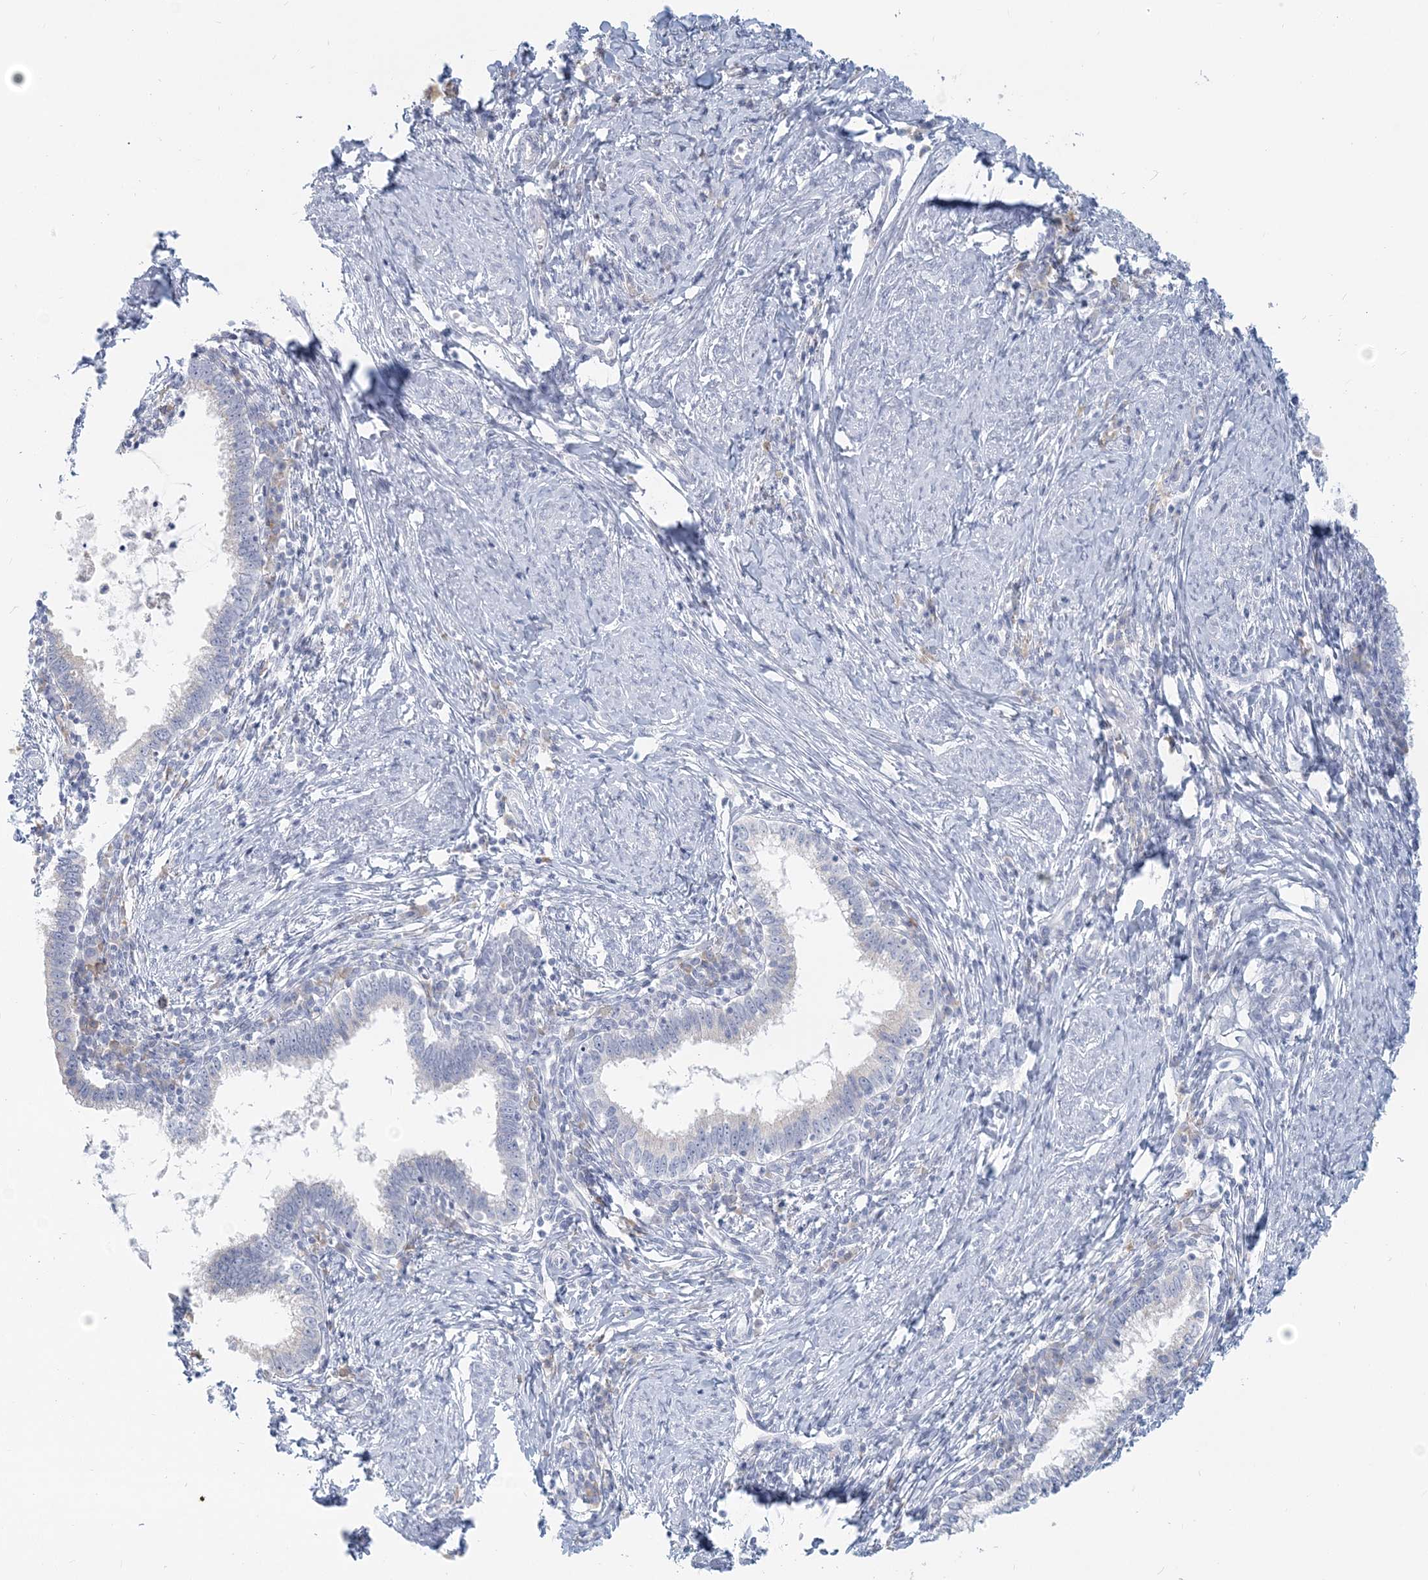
{"staining": {"intensity": "negative", "quantity": "none", "location": "none"}, "tissue": "cervical cancer", "cell_type": "Tumor cells", "image_type": "cancer", "snomed": [{"axis": "morphology", "description": "Adenocarcinoma, NOS"}, {"axis": "topography", "description": "Cervix"}], "caption": "Human cervical cancer stained for a protein using immunohistochemistry demonstrates no positivity in tumor cells.", "gene": "CSN1S1", "patient": {"sex": "female", "age": 36}}